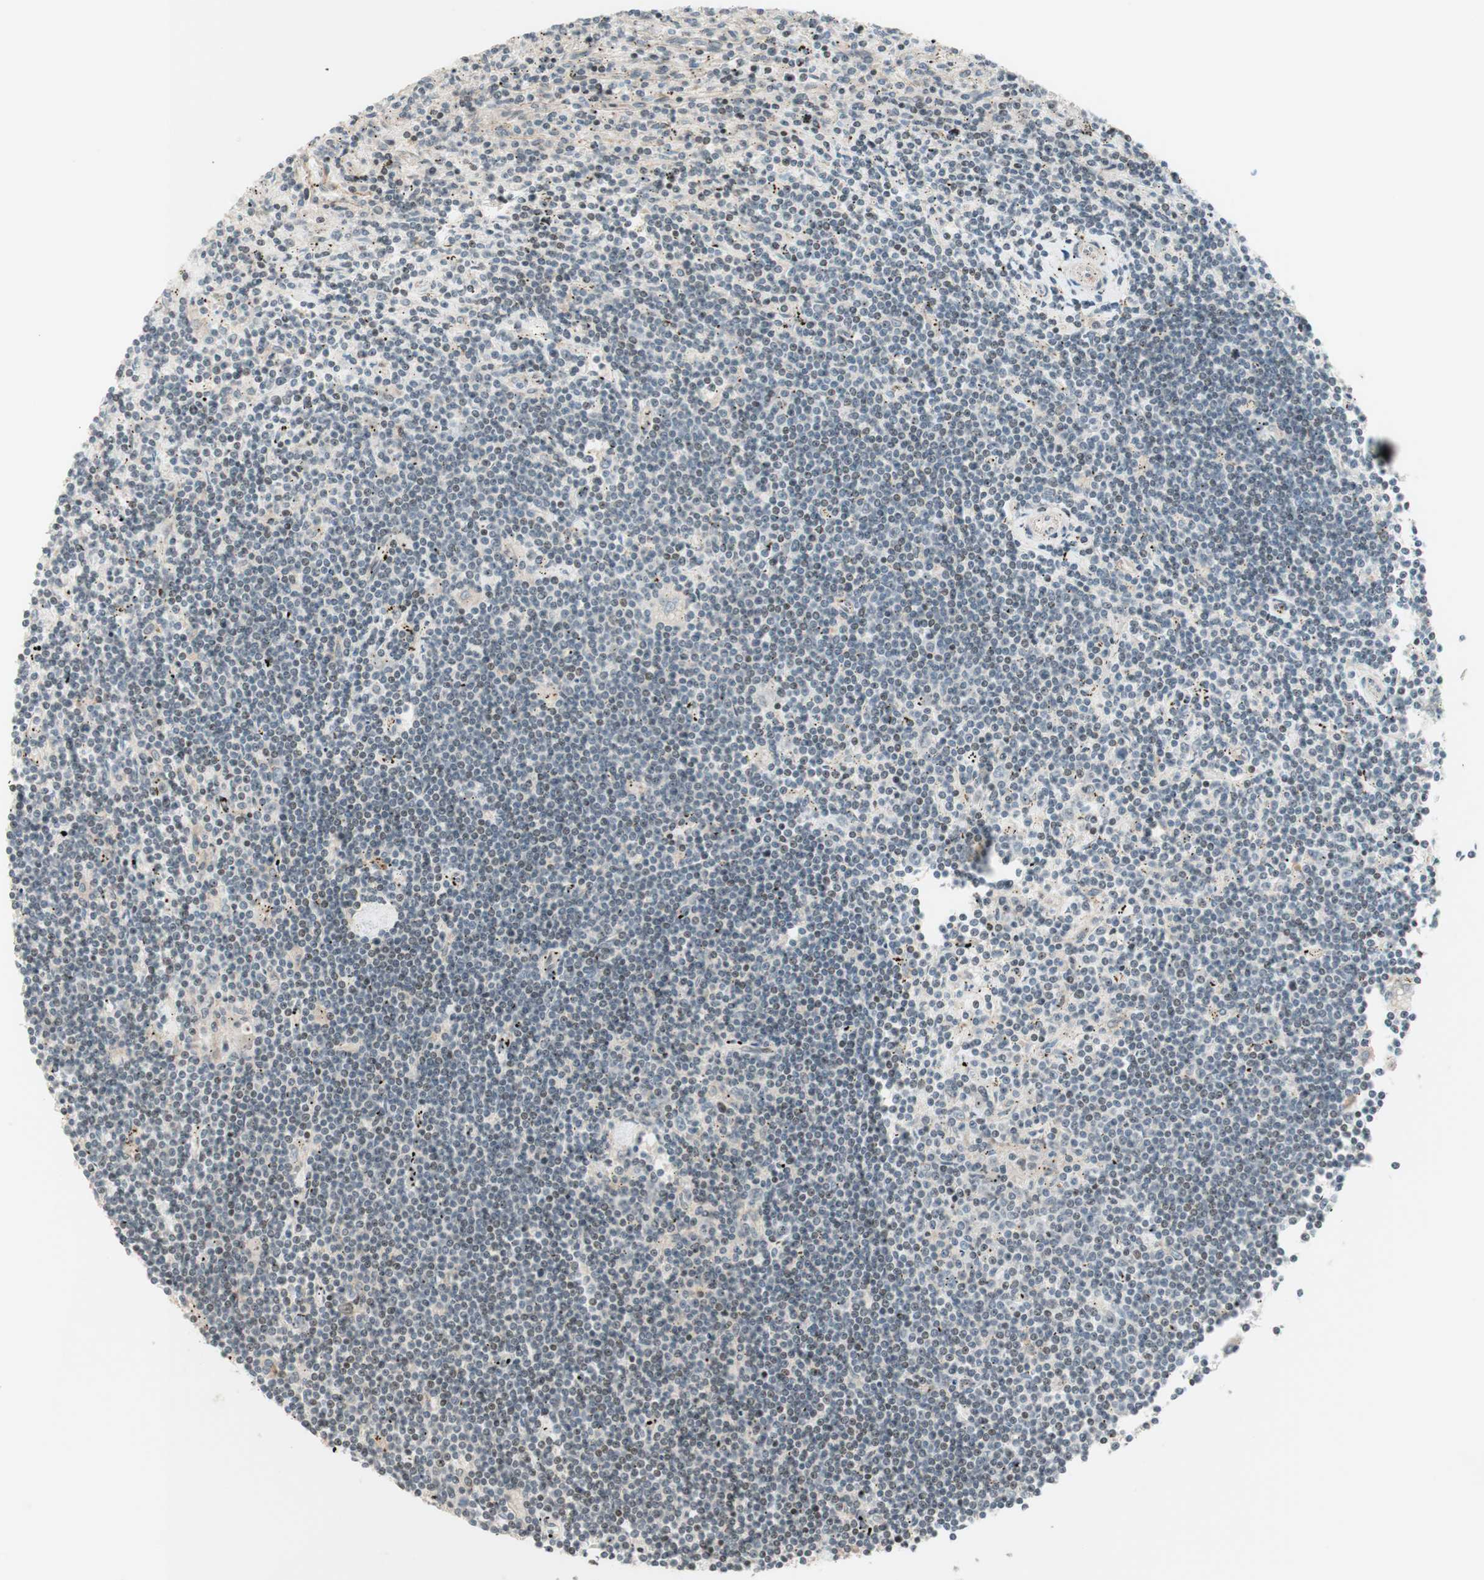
{"staining": {"intensity": "weak", "quantity": "25%-75%", "location": "nuclear"}, "tissue": "lymphoma", "cell_type": "Tumor cells", "image_type": "cancer", "snomed": [{"axis": "morphology", "description": "Malignant lymphoma, non-Hodgkin's type, Low grade"}, {"axis": "topography", "description": "Spleen"}], "caption": "The immunohistochemical stain labels weak nuclear expression in tumor cells of lymphoma tissue. The protein of interest is stained brown, and the nuclei are stained in blue (DAB (3,3'-diaminobenzidine) IHC with brightfield microscopy, high magnification).", "gene": "JPH1", "patient": {"sex": "male", "age": 76}}